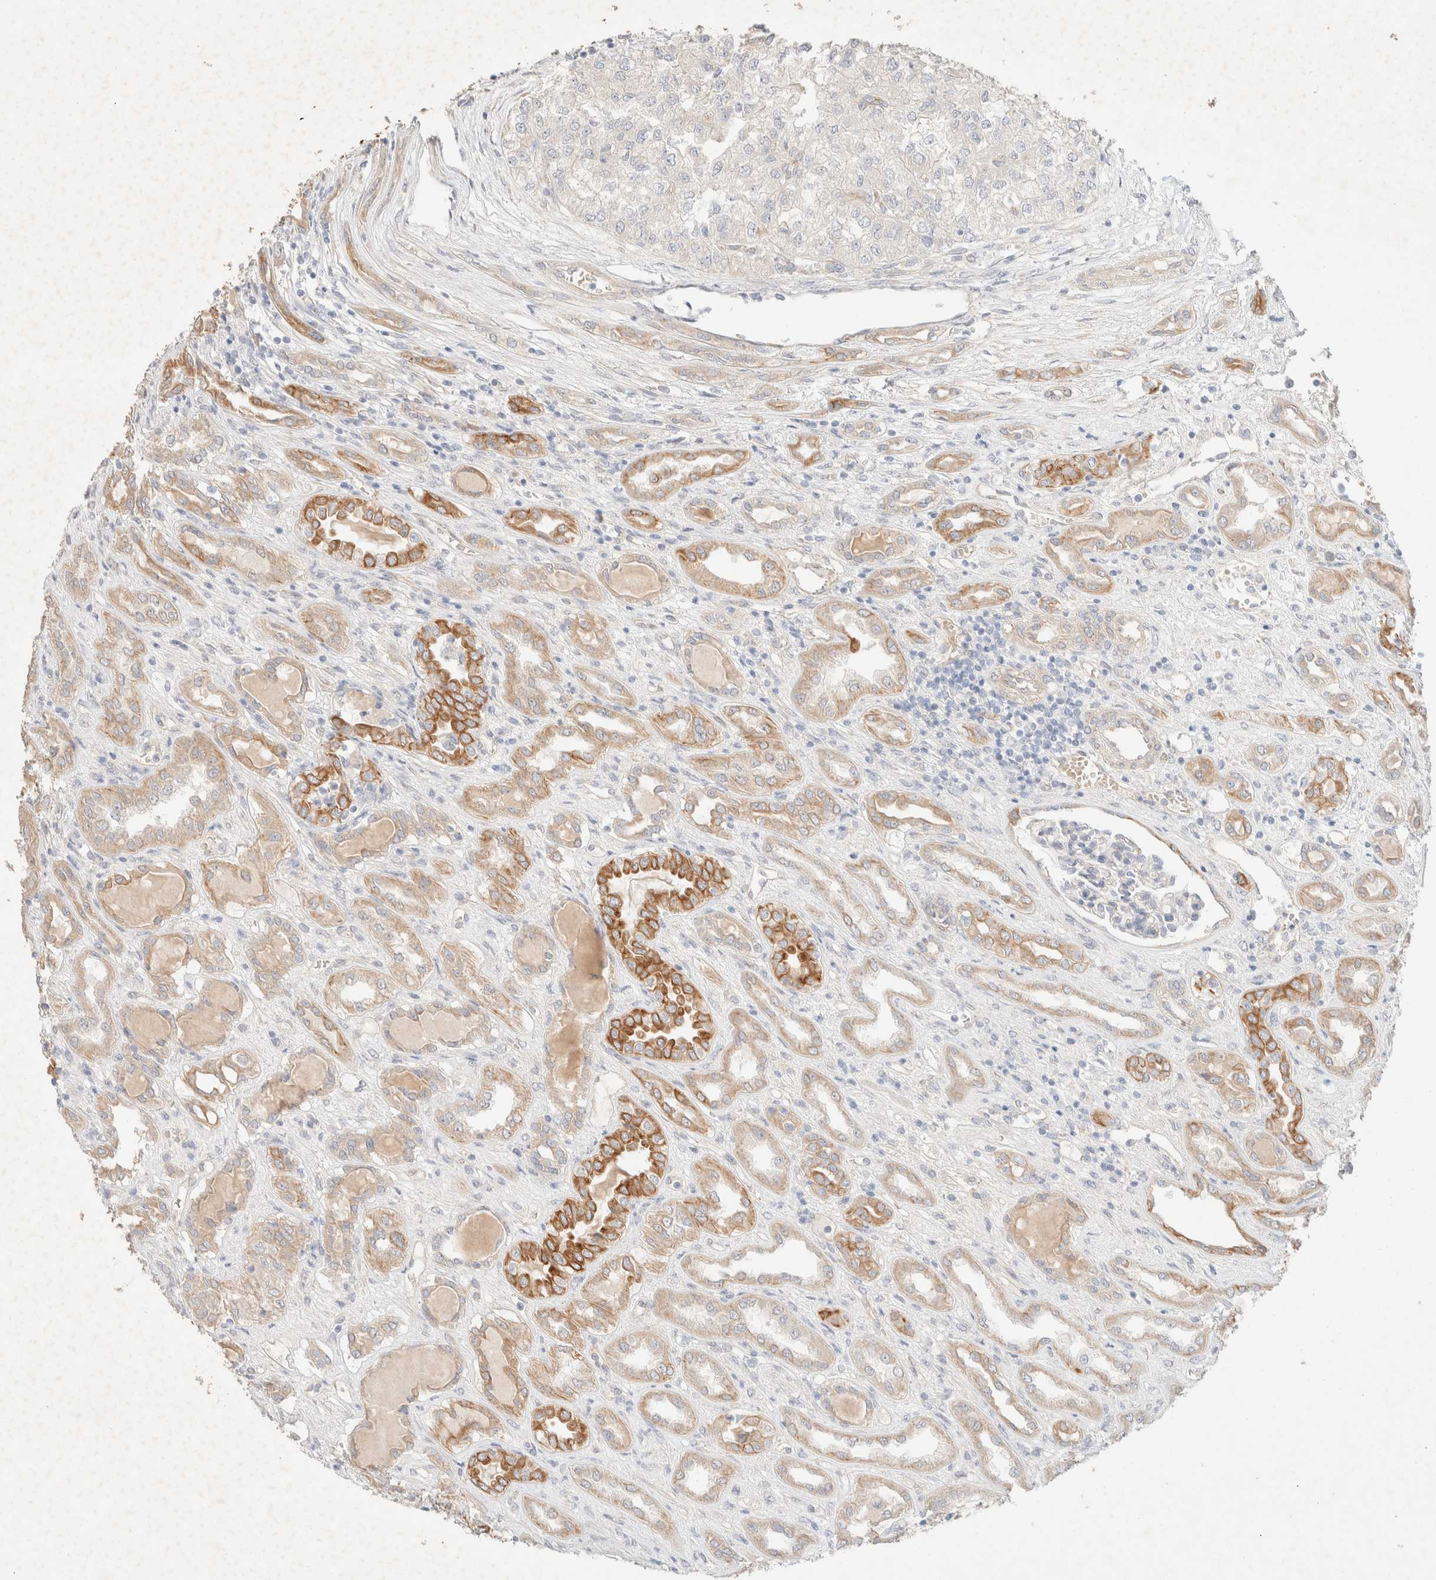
{"staining": {"intensity": "negative", "quantity": "none", "location": "none"}, "tissue": "renal cancer", "cell_type": "Tumor cells", "image_type": "cancer", "snomed": [{"axis": "morphology", "description": "Adenocarcinoma, NOS"}, {"axis": "topography", "description": "Kidney"}], "caption": "High power microscopy micrograph of an IHC micrograph of renal adenocarcinoma, revealing no significant staining in tumor cells.", "gene": "CSNK1E", "patient": {"sex": "female", "age": 54}}